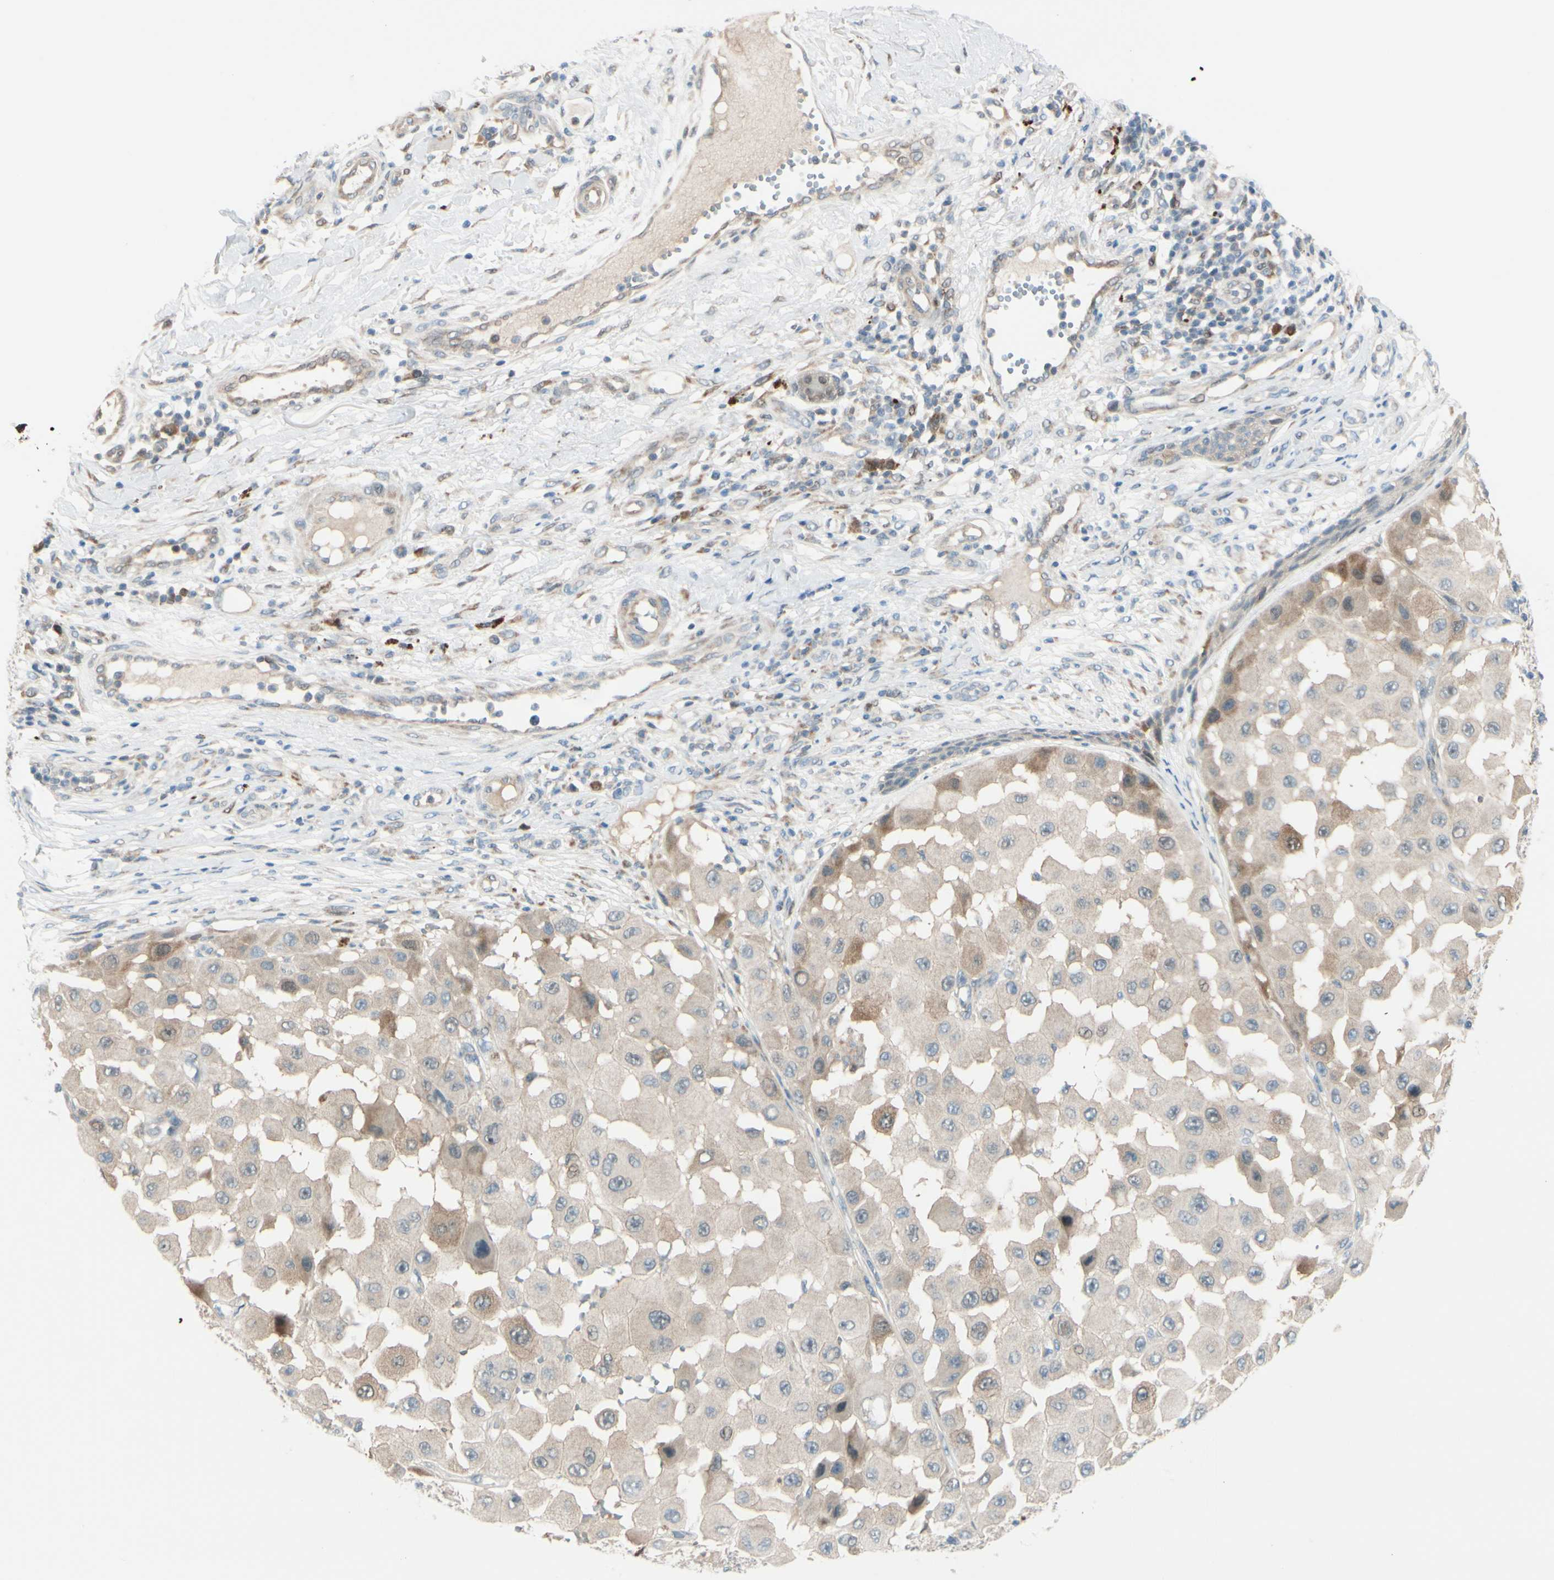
{"staining": {"intensity": "weak", "quantity": "<25%", "location": "cytoplasmic/membranous"}, "tissue": "melanoma", "cell_type": "Tumor cells", "image_type": "cancer", "snomed": [{"axis": "morphology", "description": "Malignant melanoma, NOS"}, {"axis": "topography", "description": "Skin"}], "caption": "High power microscopy image of an immunohistochemistry (IHC) histopathology image of malignant melanoma, revealing no significant positivity in tumor cells.", "gene": "PTTG1", "patient": {"sex": "female", "age": 81}}